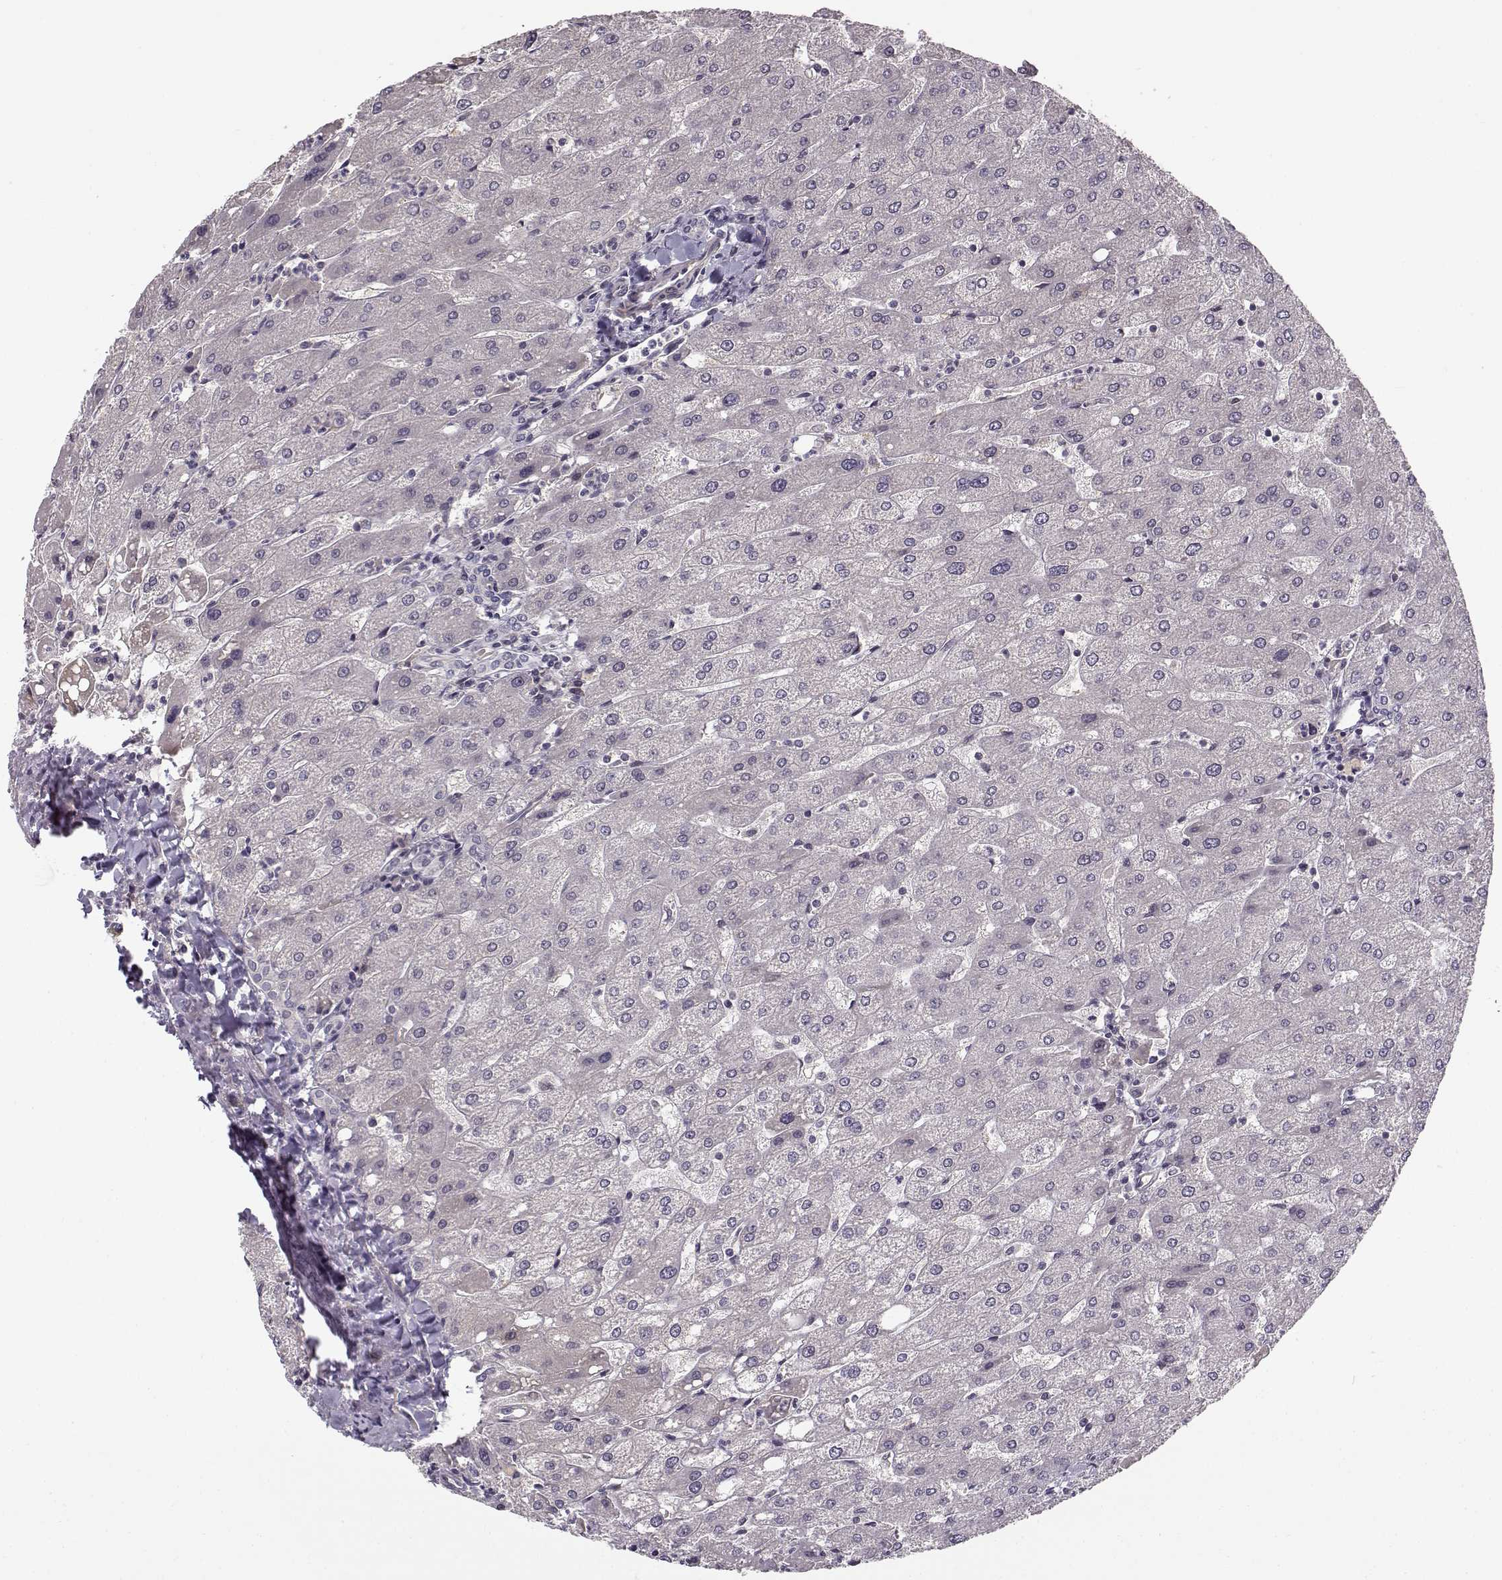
{"staining": {"intensity": "negative", "quantity": "none", "location": "none"}, "tissue": "liver", "cell_type": "Cholangiocytes", "image_type": "normal", "snomed": [{"axis": "morphology", "description": "Normal tissue, NOS"}, {"axis": "topography", "description": "Liver"}], "caption": "The immunohistochemistry (IHC) image has no significant staining in cholangiocytes of liver.", "gene": "RGS9BP", "patient": {"sex": "male", "age": 67}}